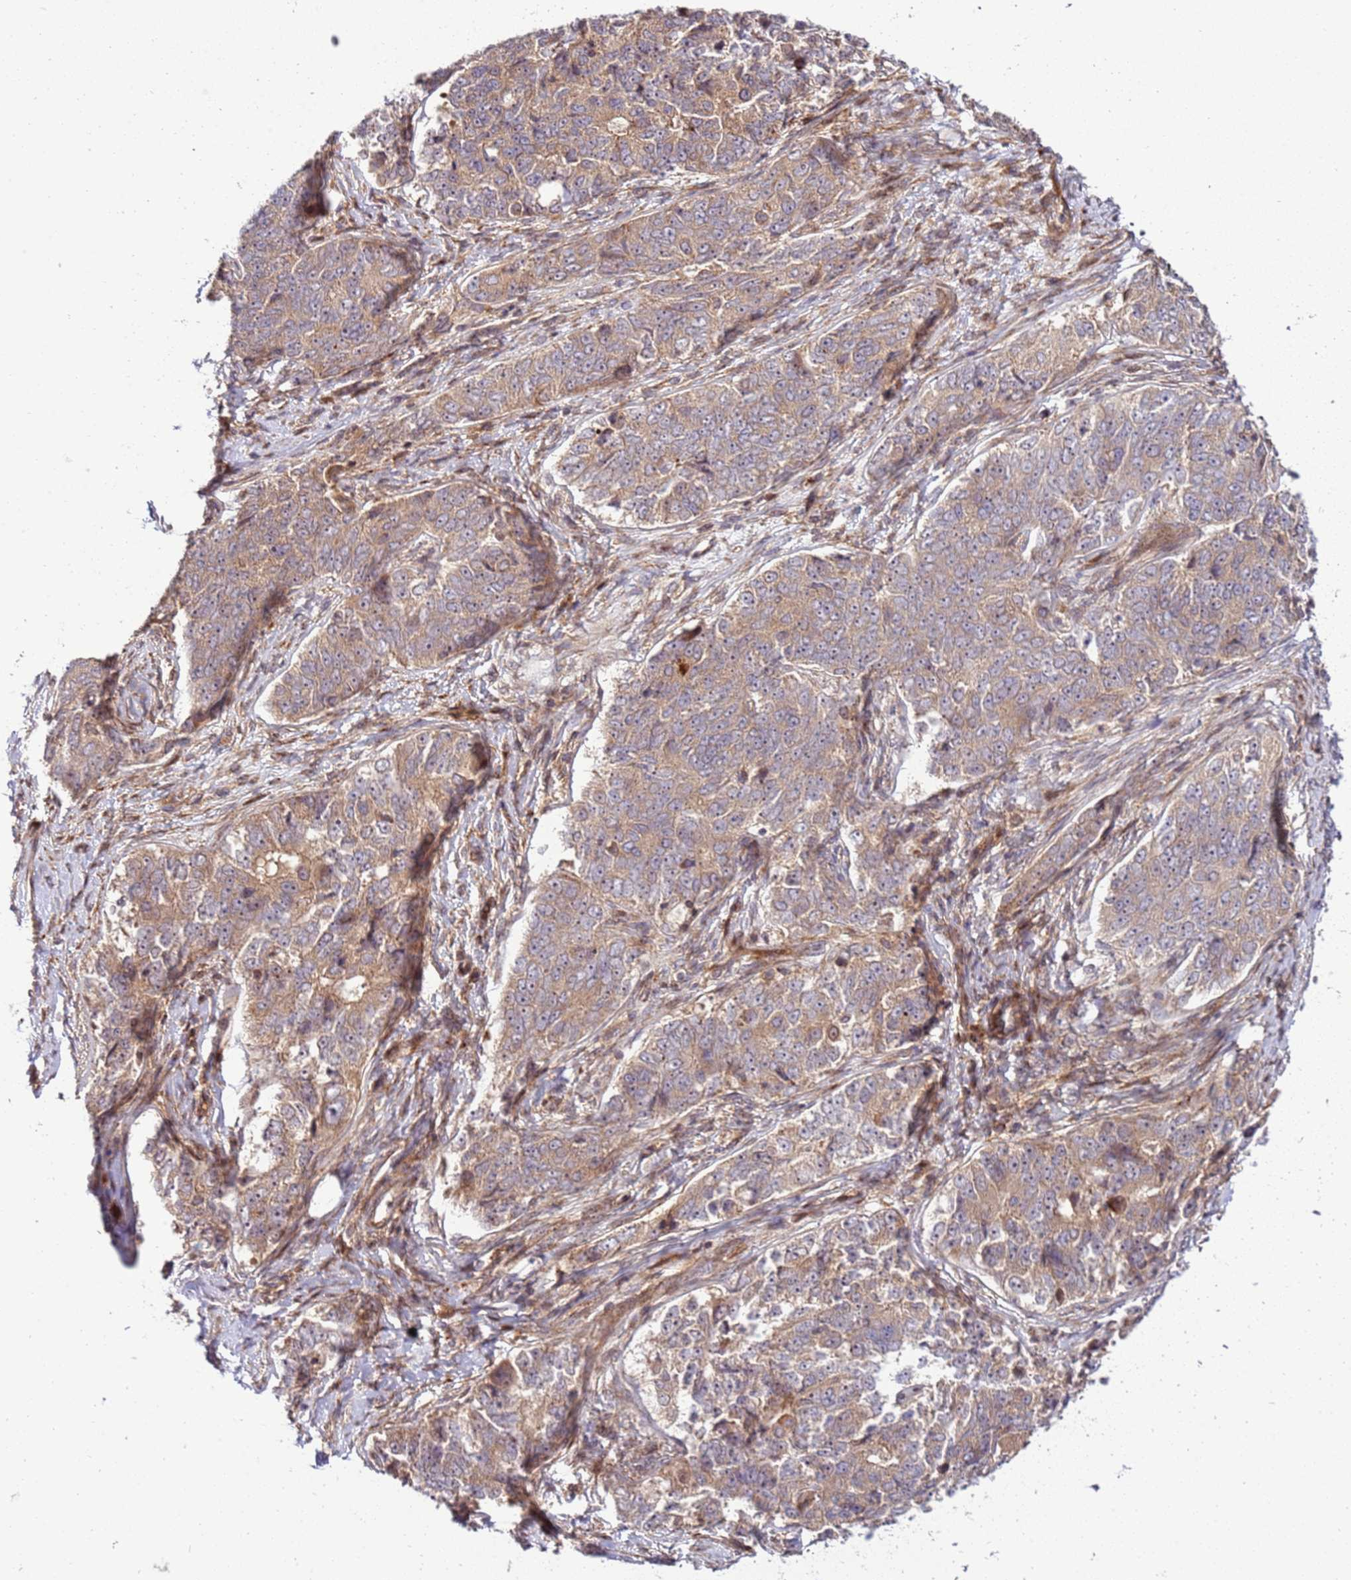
{"staining": {"intensity": "weak", "quantity": ">75%", "location": "cytoplasmic/membranous"}, "tissue": "ovarian cancer", "cell_type": "Tumor cells", "image_type": "cancer", "snomed": [{"axis": "morphology", "description": "Carcinoma, endometroid"}, {"axis": "topography", "description": "Ovary"}], "caption": "Human ovarian cancer stained for a protein (brown) displays weak cytoplasmic/membranous positive staining in approximately >75% of tumor cells.", "gene": "ZNF624", "patient": {"sex": "female", "age": 51}}